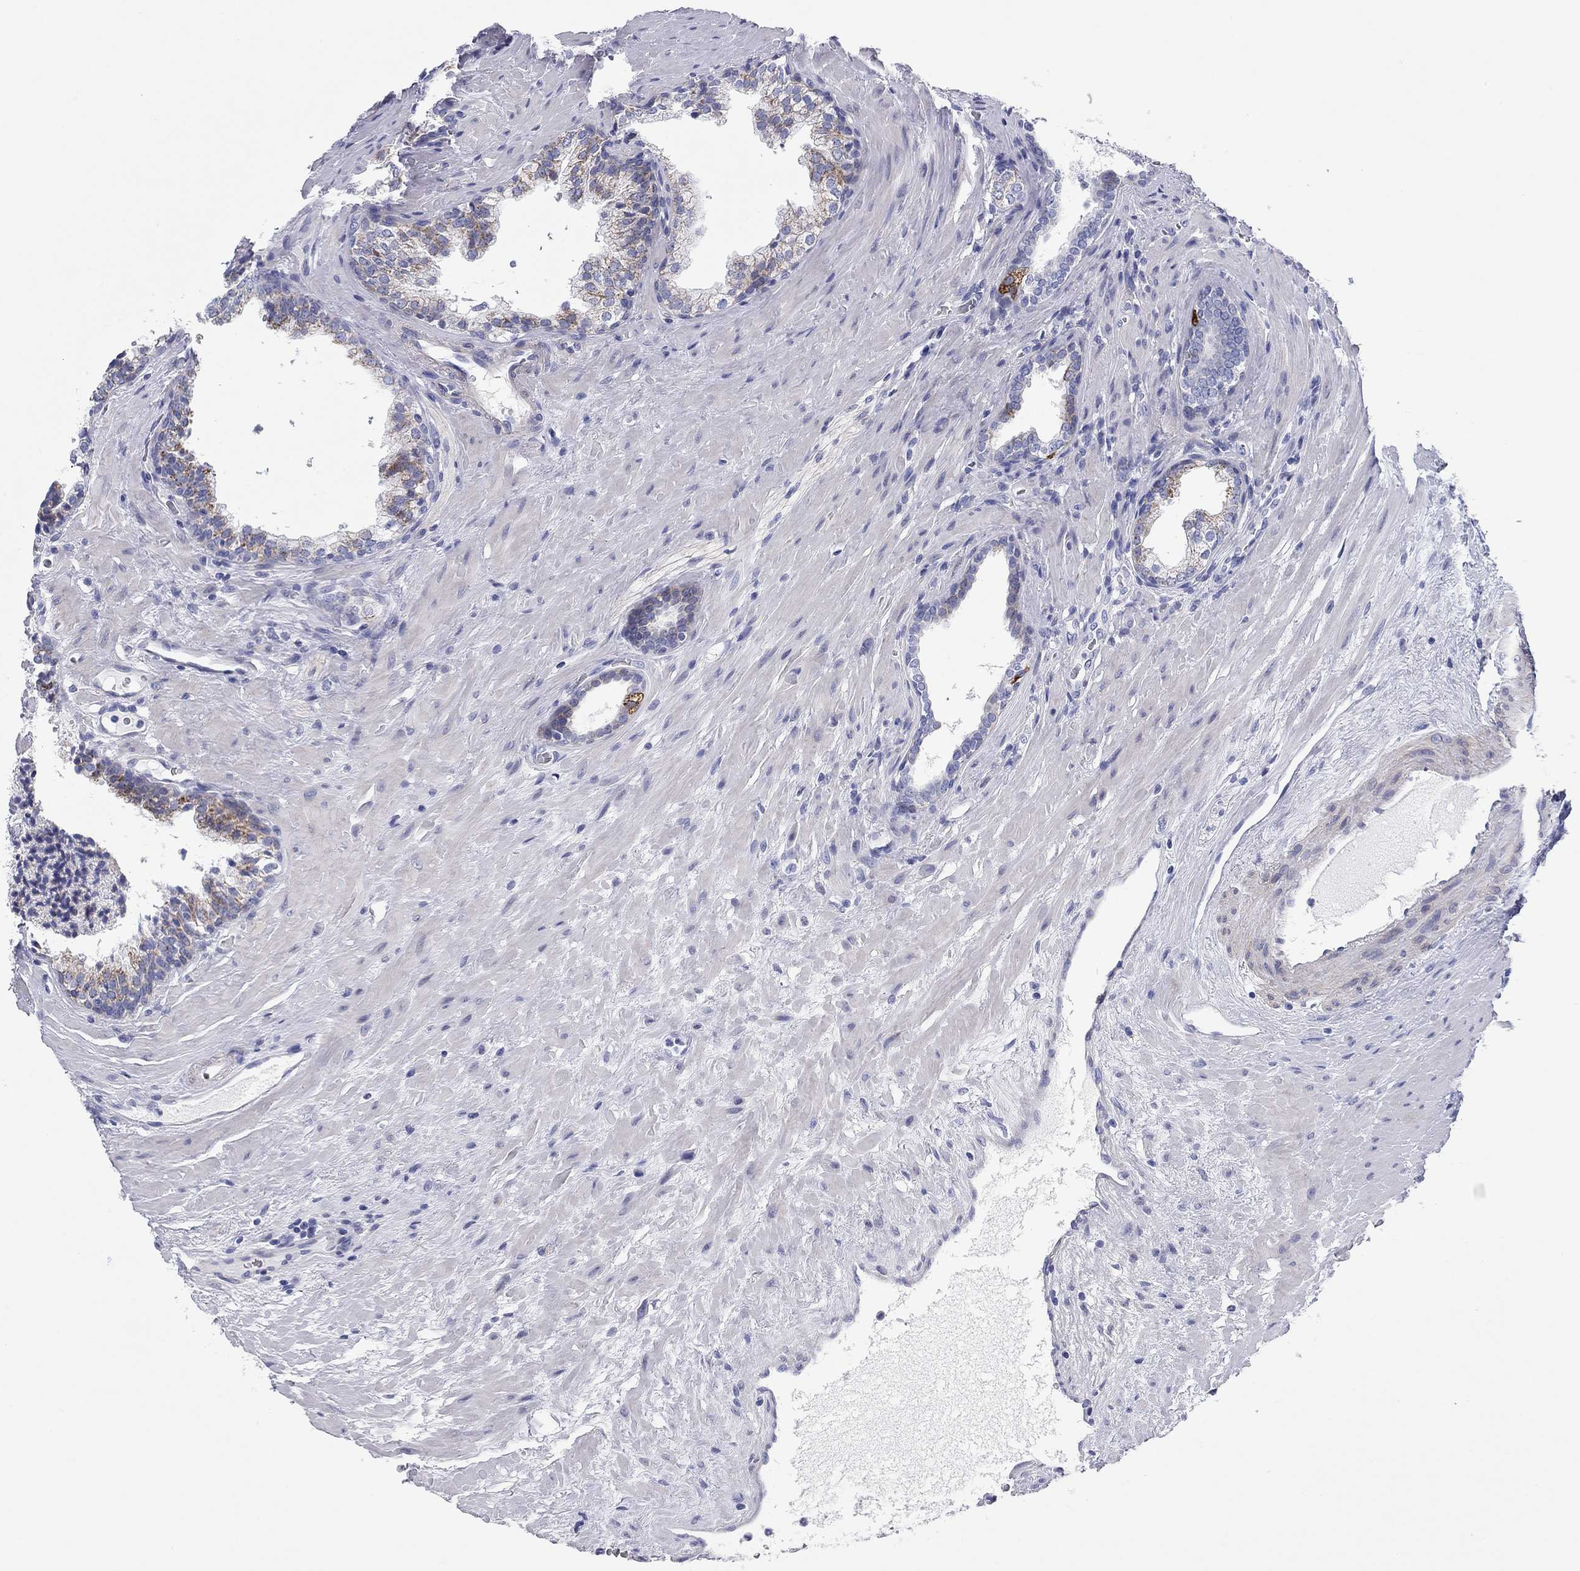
{"staining": {"intensity": "moderate", "quantity": "25%-75%", "location": "cytoplasmic/membranous"}, "tissue": "prostate cancer", "cell_type": "Tumor cells", "image_type": "cancer", "snomed": [{"axis": "morphology", "description": "Adenocarcinoma, NOS"}, {"axis": "topography", "description": "Prostate"}], "caption": "Immunohistochemistry (DAB (3,3'-diaminobenzidine)) staining of prostate adenocarcinoma demonstrates moderate cytoplasmic/membranous protein staining in approximately 25%-75% of tumor cells.", "gene": "CHI3L2", "patient": {"sex": "male", "age": 66}}